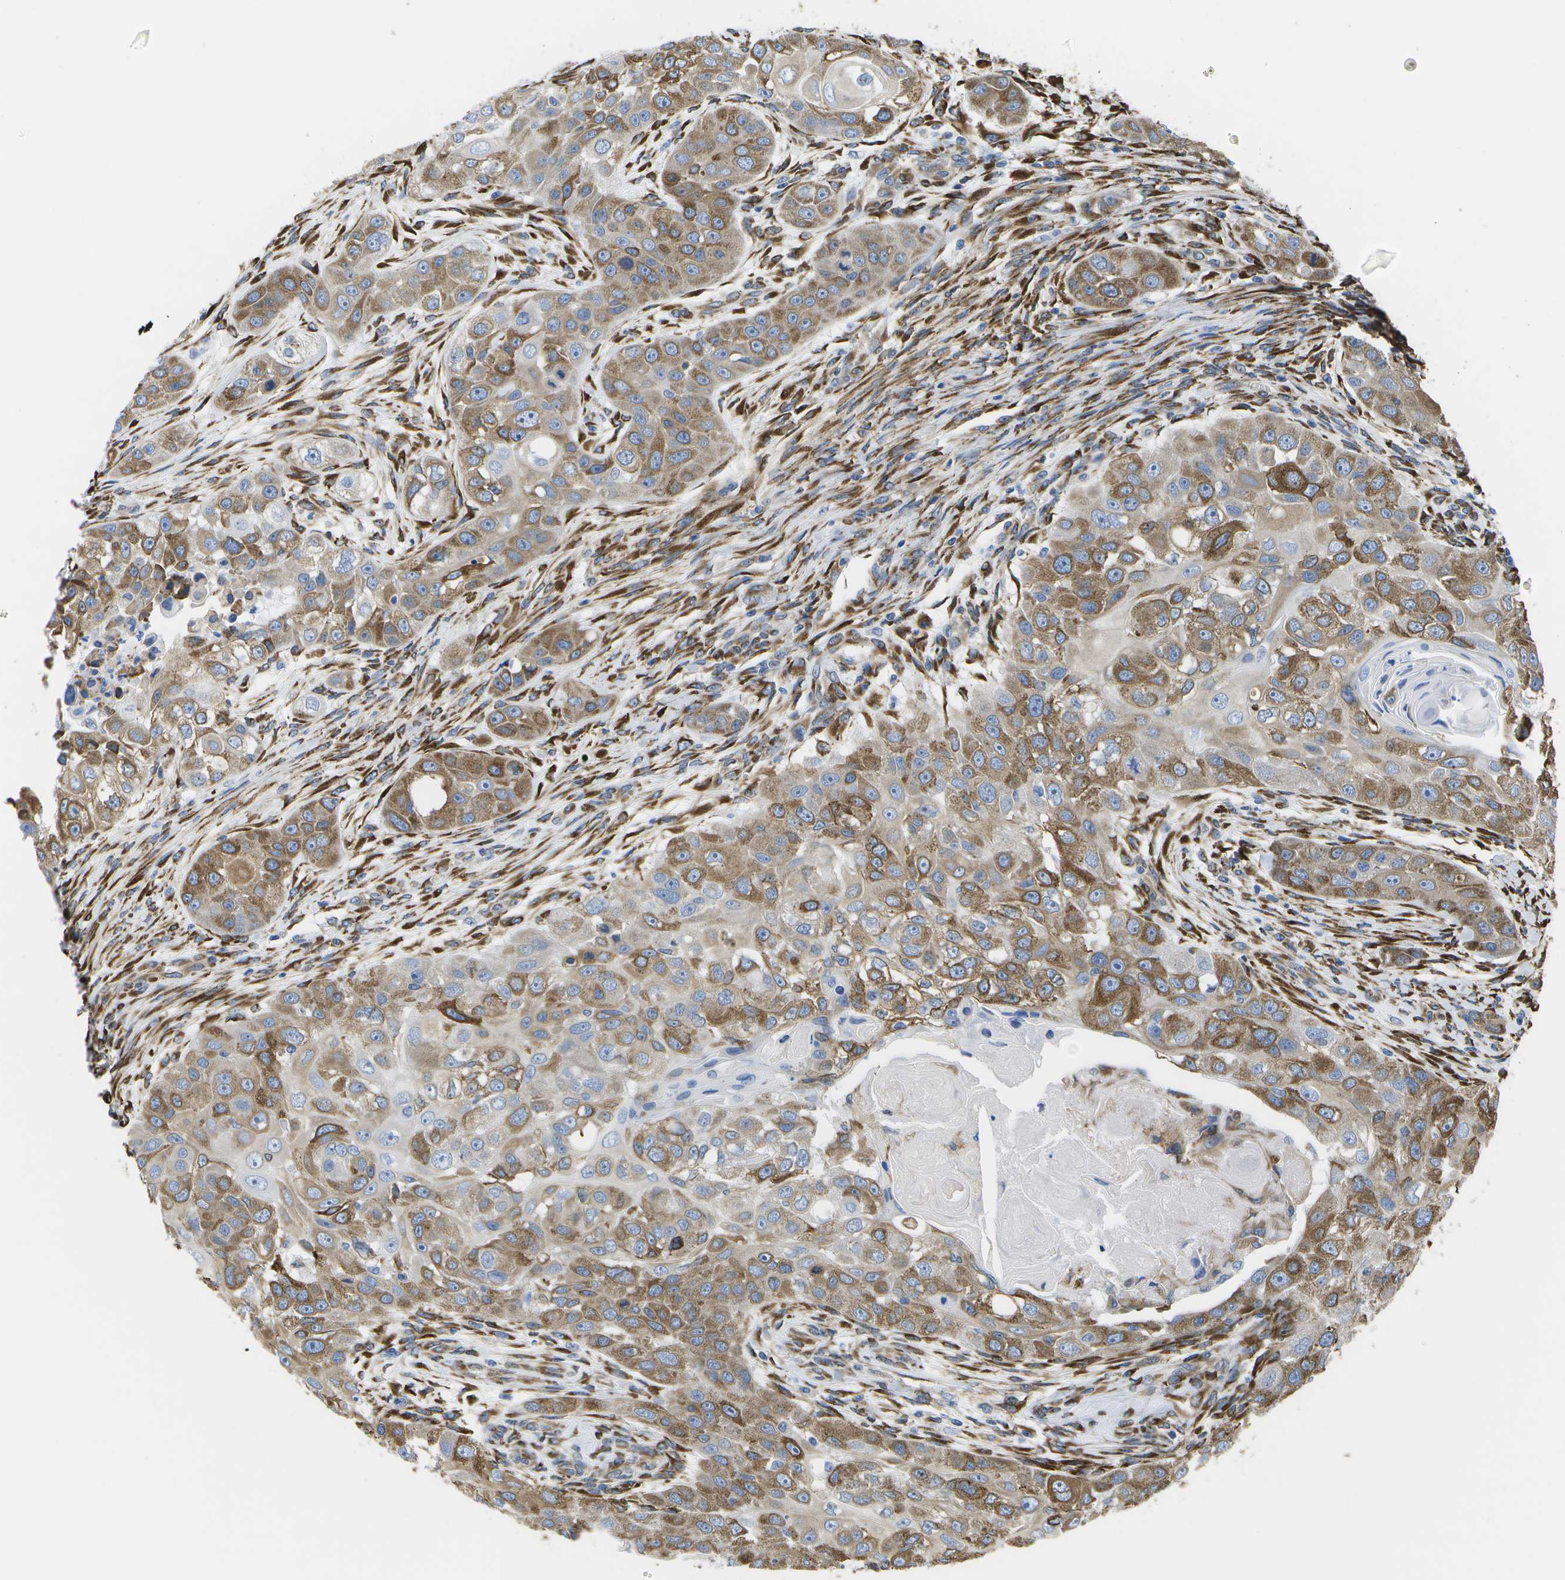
{"staining": {"intensity": "moderate", "quantity": ">75%", "location": "cytoplasmic/membranous"}, "tissue": "head and neck cancer", "cell_type": "Tumor cells", "image_type": "cancer", "snomed": [{"axis": "morphology", "description": "Normal tissue, NOS"}, {"axis": "morphology", "description": "Squamous cell carcinoma, NOS"}, {"axis": "topography", "description": "Skeletal muscle"}, {"axis": "topography", "description": "Head-Neck"}], "caption": "Immunohistochemical staining of human squamous cell carcinoma (head and neck) demonstrates medium levels of moderate cytoplasmic/membranous protein positivity in approximately >75% of tumor cells. Immunohistochemistry stains the protein in brown and the nuclei are stained blue.", "gene": "ZDHHC17", "patient": {"sex": "male", "age": 51}}